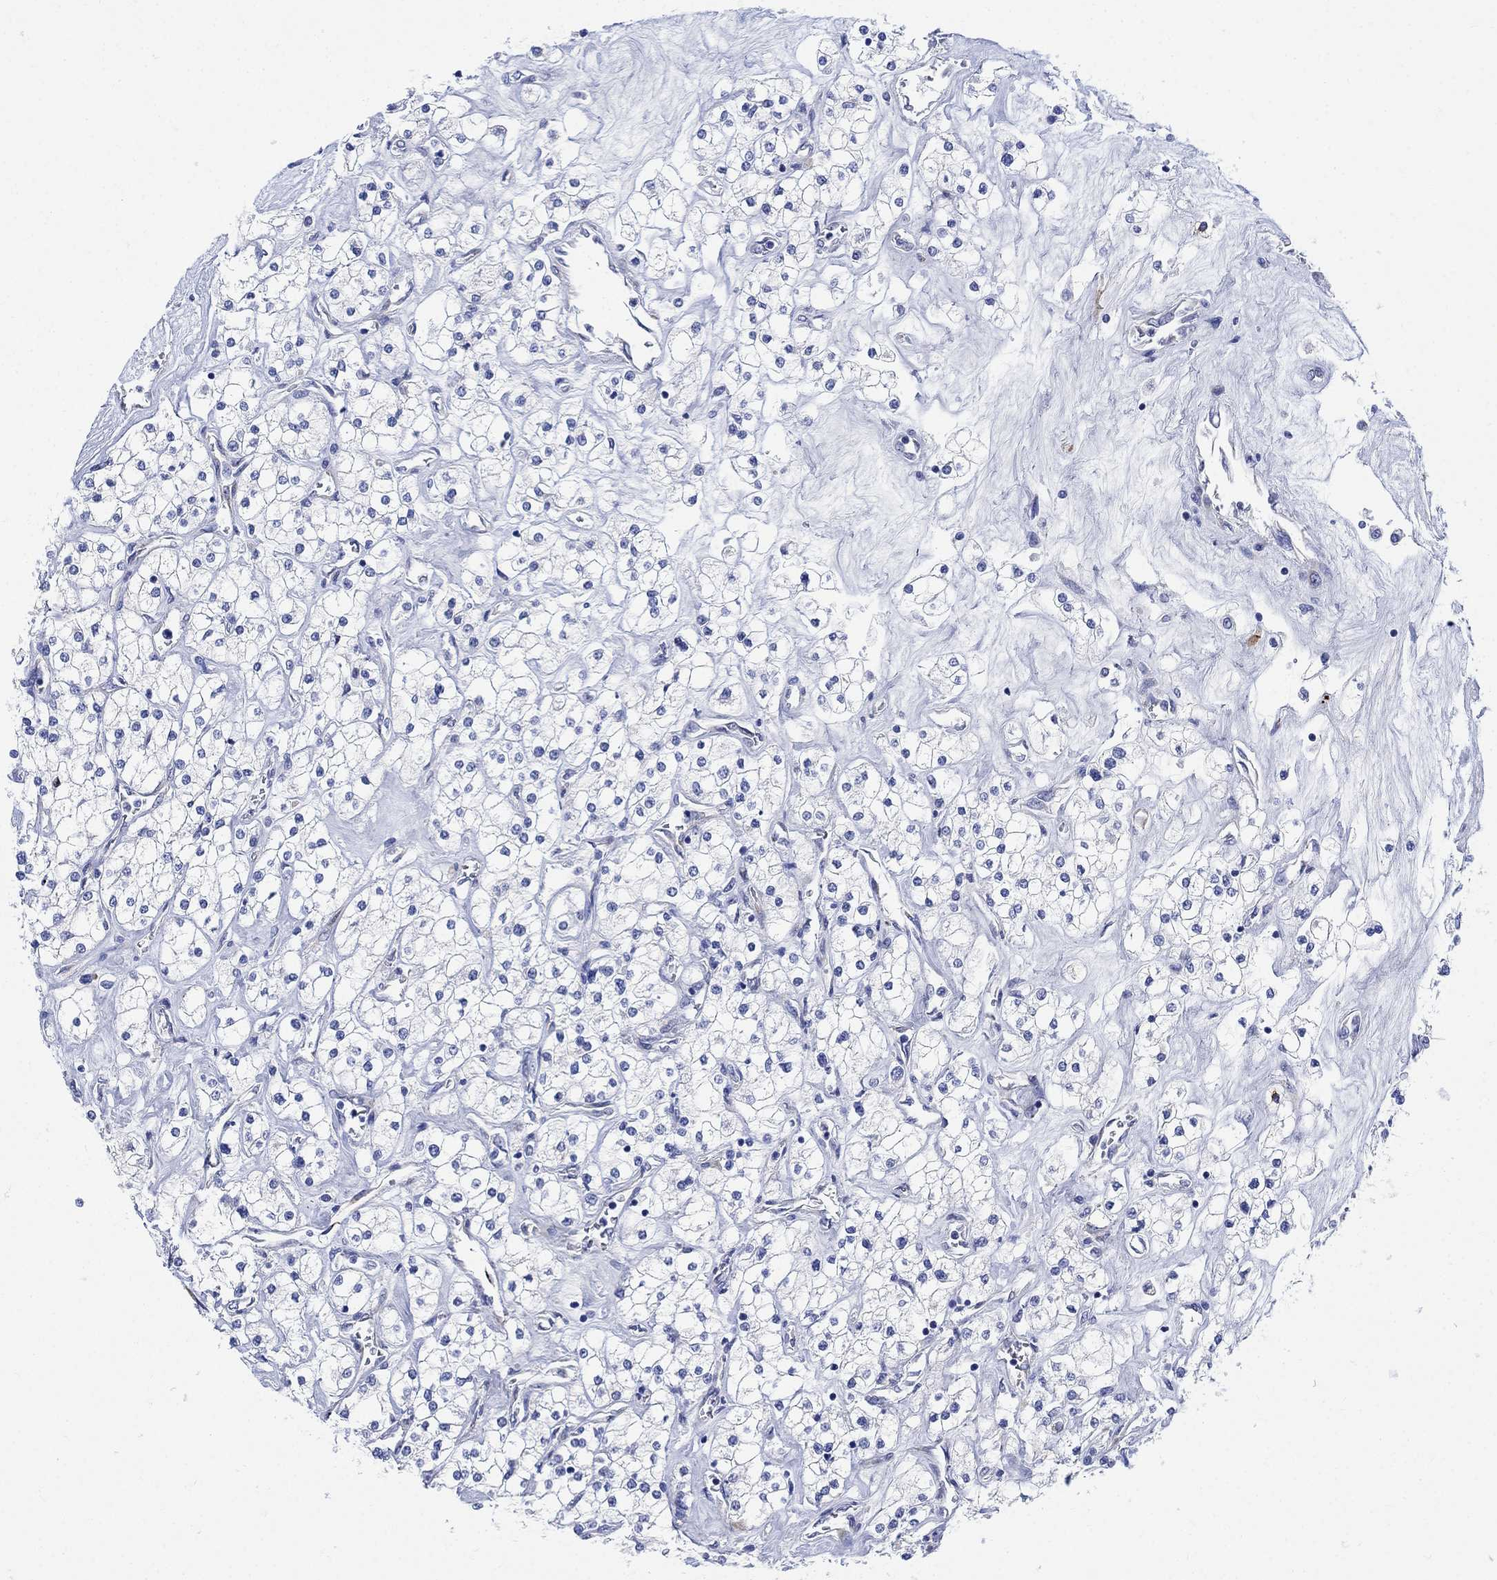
{"staining": {"intensity": "negative", "quantity": "none", "location": "none"}, "tissue": "renal cancer", "cell_type": "Tumor cells", "image_type": "cancer", "snomed": [{"axis": "morphology", "description": "Adenocarcinoma, NOS"}, {"axis": "topography", "description": "Kidney"}], "caption": "This histopathology image is of renal cancer (adenocarcinoma) stained with IHC to label a protein in brown with the nuclei are counter-stained blue. There is no expression in tumor cells.", "gene": "MYL1", "patient": {"sex": "male", "age": 80}}